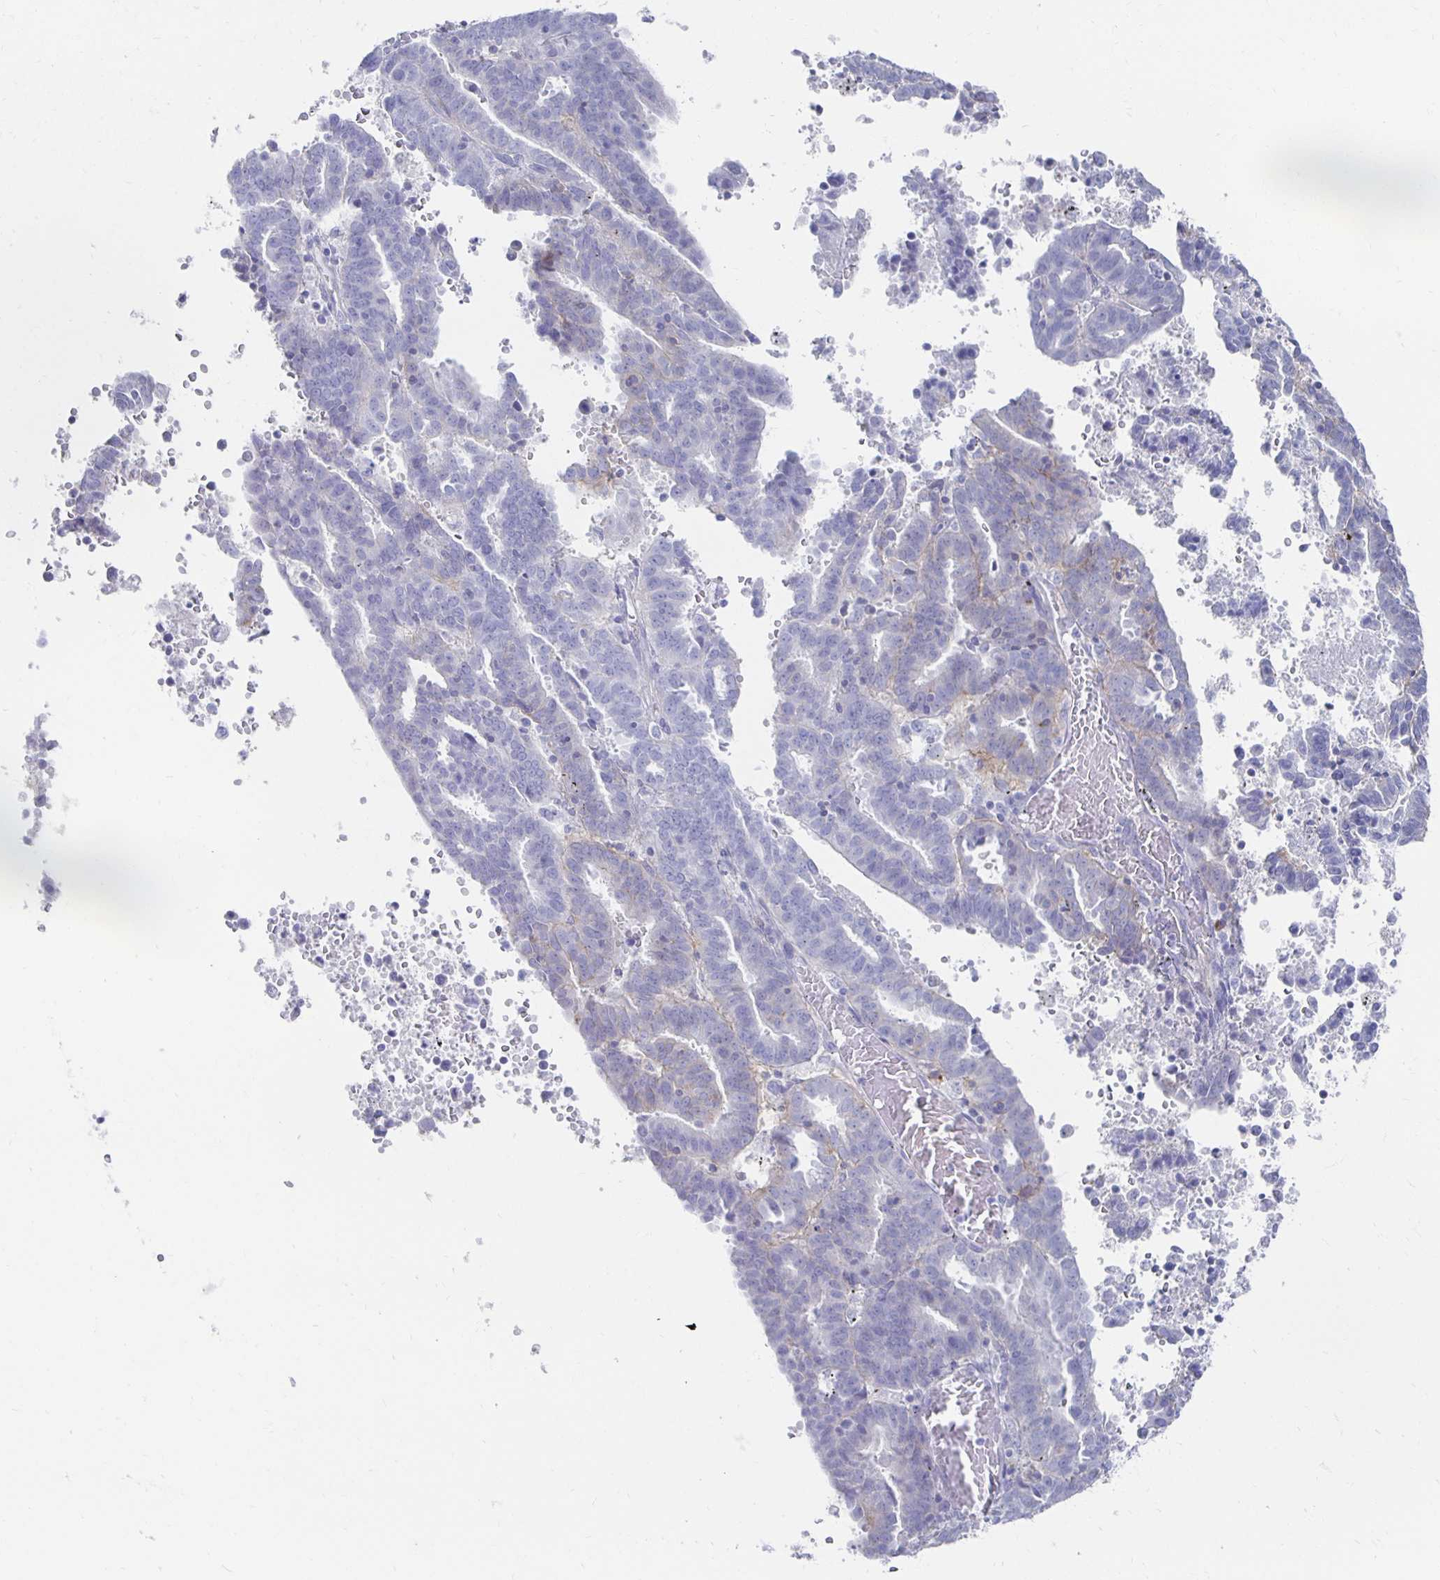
{"staining": {"intensity": "negative", "quantity": "none", "location": "none"}, "tissue": "endometrial cancer", "cell_type": "Tumor cells", "image_type": "cancer", "snomed": [{"axis": "morphology", "description": "Adenocarcinoma, NOS"}, {"axis": "topography", "description": "Uterus"}], "caption": "DAB immunohistochemical staining of endometrial cancer (adenocarcinoma) exhibits no significant expression in tumor cells.", "gene": "PRDM7", "patient": {"sex": "female", "age": 83}}